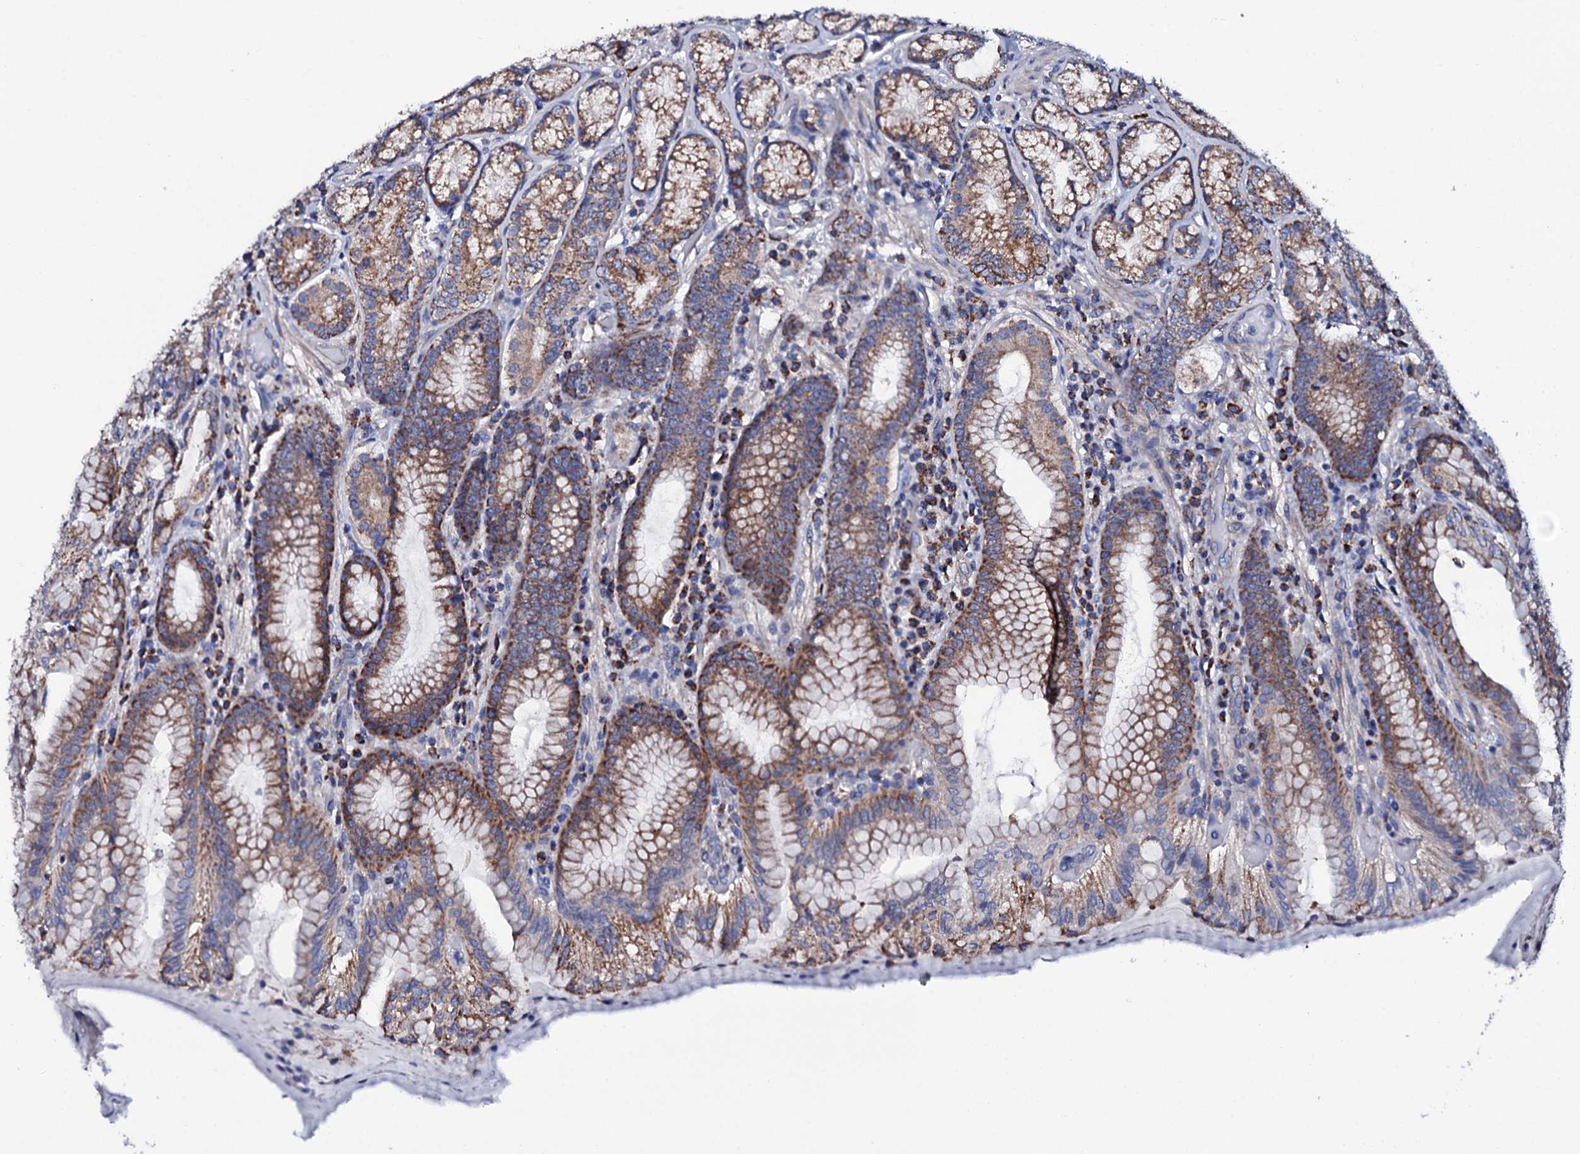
{"staining": {"intensity": "strong", "quantity": "25%-75%", "location": "cytoplasmic/membranous"}, "tissue": "stomach", "cell_type": "Glandular cells", "image_type": "normal", "snomed": [{"axis": "morphology", "description": "Normal tissue, NOS"}, {"axis": "topography", "description": "Stomach, upper"}, {"axis": "topography", "description": "Stomach, lower"}], "caption": "This micrograph demonstrates normal stomach stained with immunohistochemistry to label a protein in brown. The cytoplasmic/membranous of glandular cells show strong positivity for the protein. Nuclei are counter-stained blue.", "gene": "TCAF2C", "patient": {"sex": "female", "age": 76}}